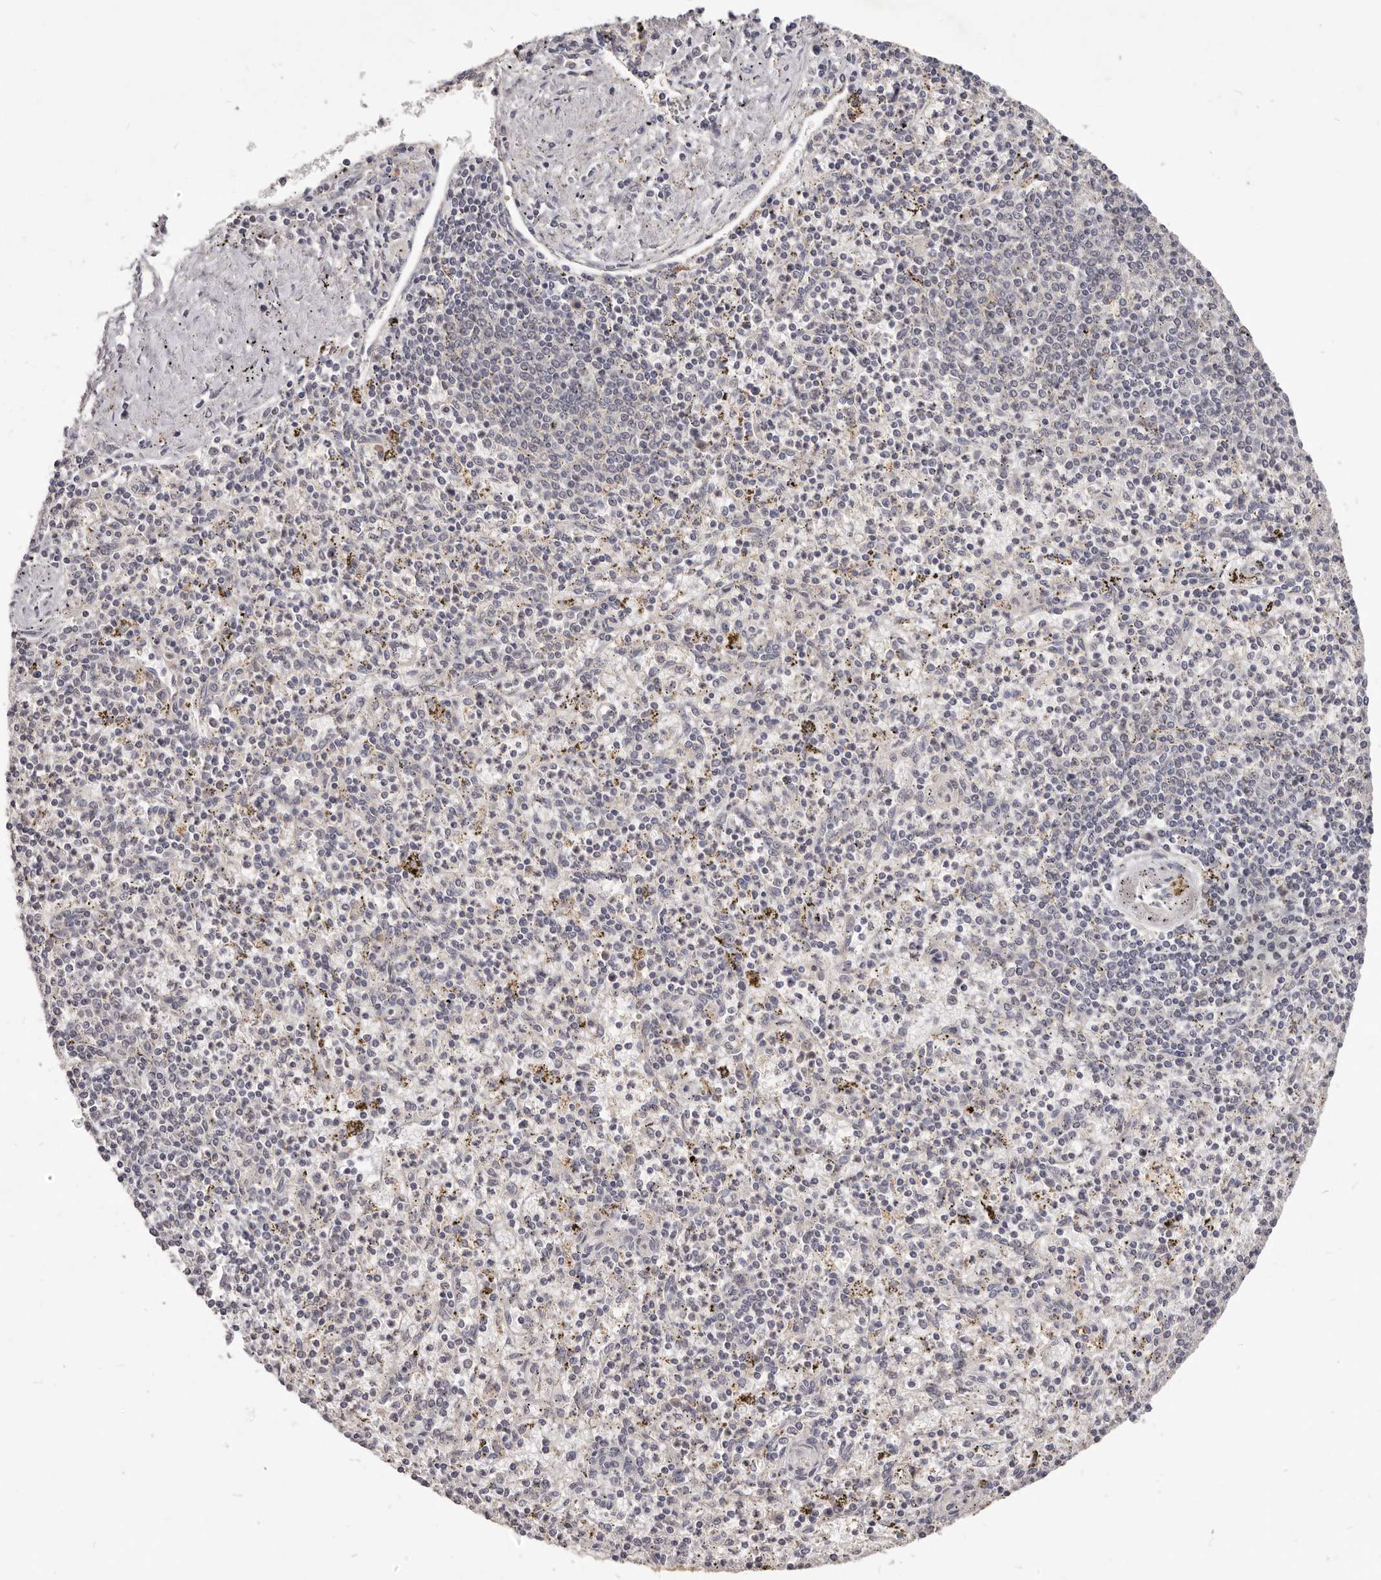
{"staining": {"intensity": "negative", "quantity": "none", "location": "none"}, "tissue": "spleen", "cell_type": "Cells in red pulp", "image_type": "normal", "snomed": [{"axis": "morphology", "description": "Normal tissue, NOS"}, {"axis": "topography", "description": "Spleen"}], "caption": "The image shows no staining of cells in red pulp in benign spleen.", "gene": "TSPAN13", "patient": {"sex": "male", "age": 72}}